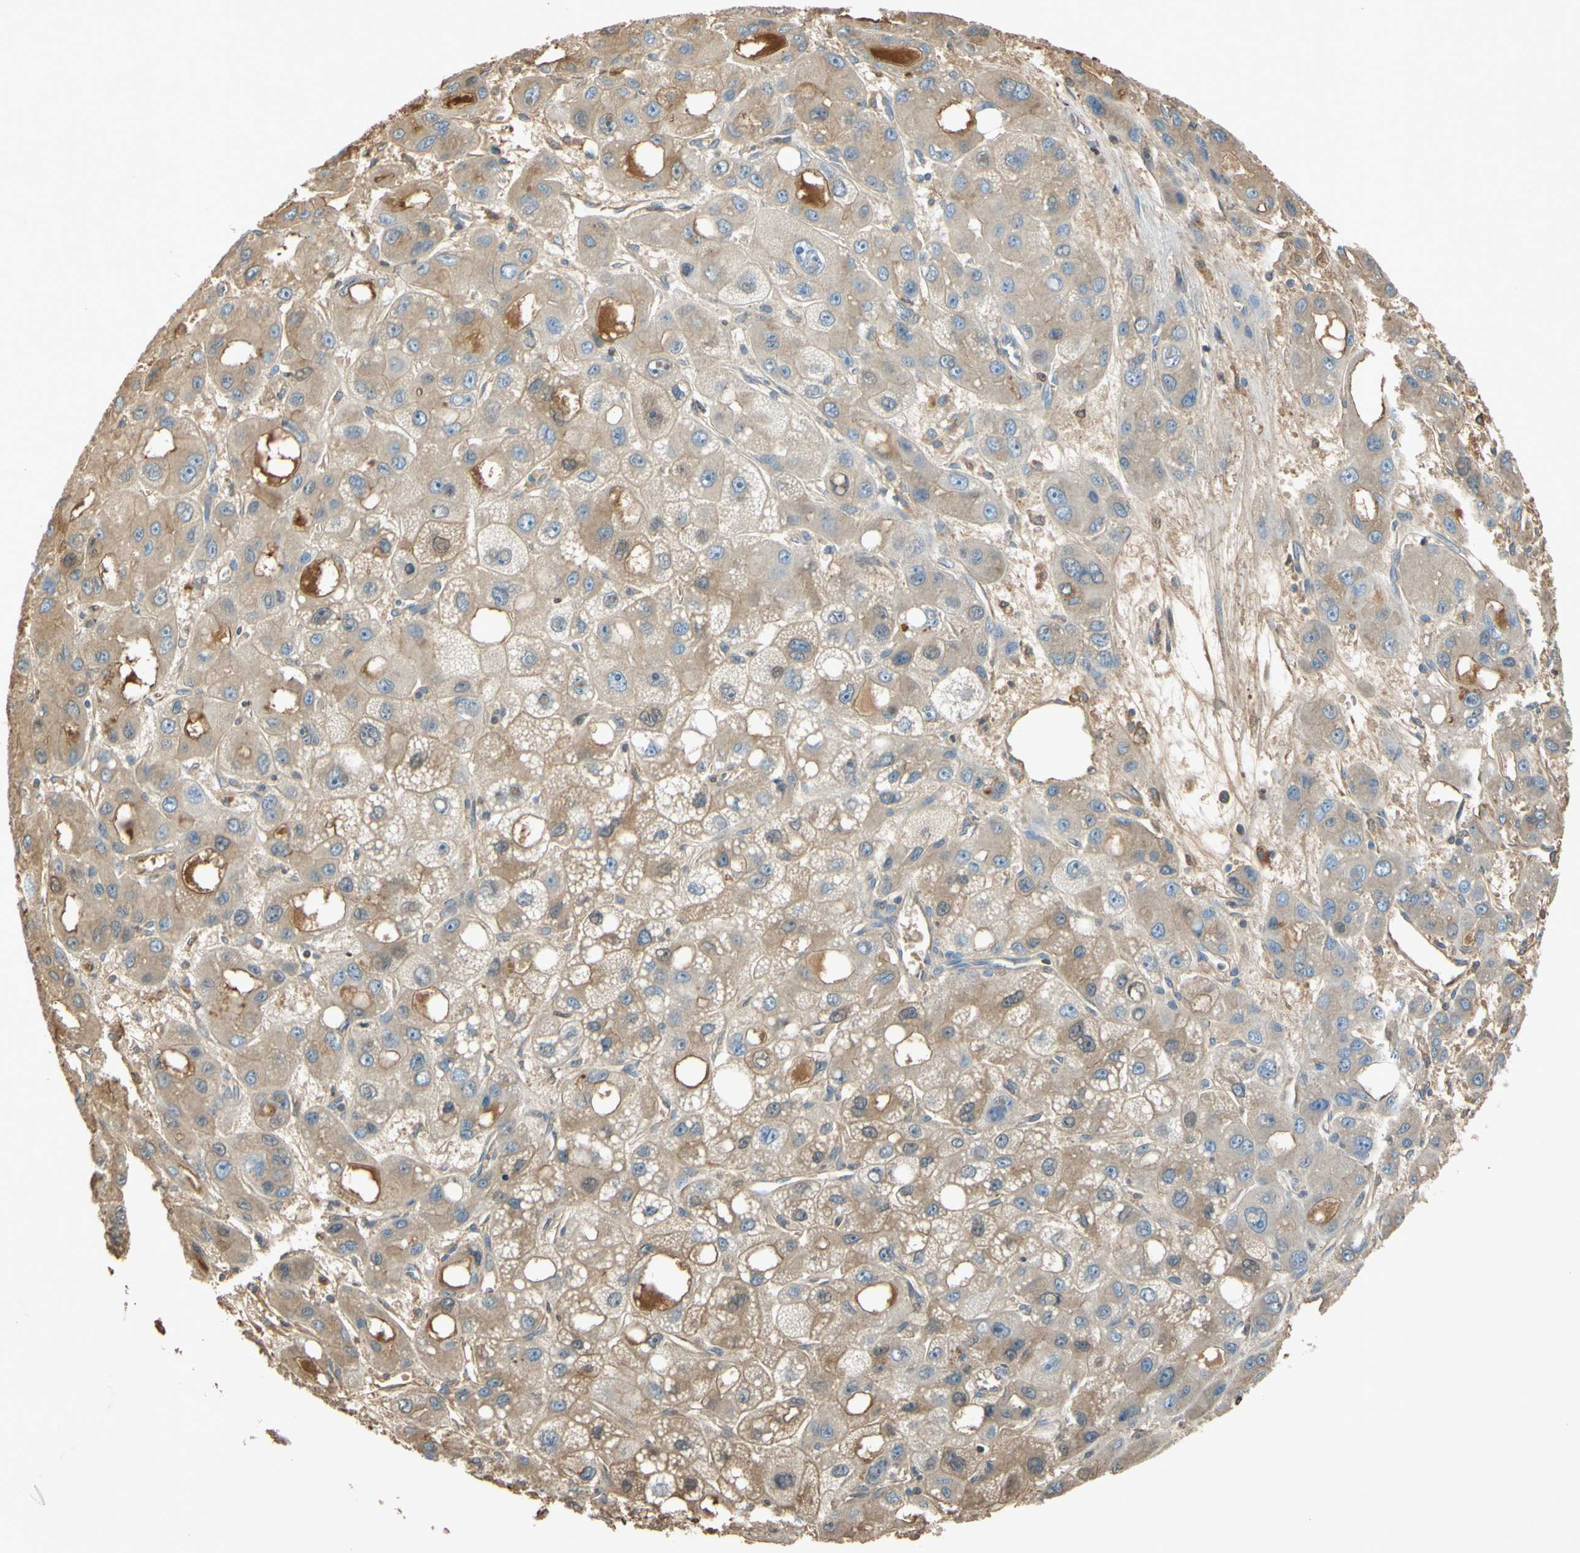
{"staining": {"intensity": "weak", "quantity": ">75%", "location": "cytoplasmic/membranous"}, "tissue": "liver cancer", "cell_type": "Tumor cells", "image_type": "cancer", "snomed": [{"axis": "morphology", "description": "Carcinoma, Hepatocellular, NOS"}, {"axis": "topography", "description": "Liver"}], "caption": "Hepatocellular carcinoma (liver) stained with a brown dye exhibits weak cytoplasmic/membranous positive expression in about >75% of tumor cells.", "gene": "TIMP2", "patient": {"sex": "male", "age": 55}}